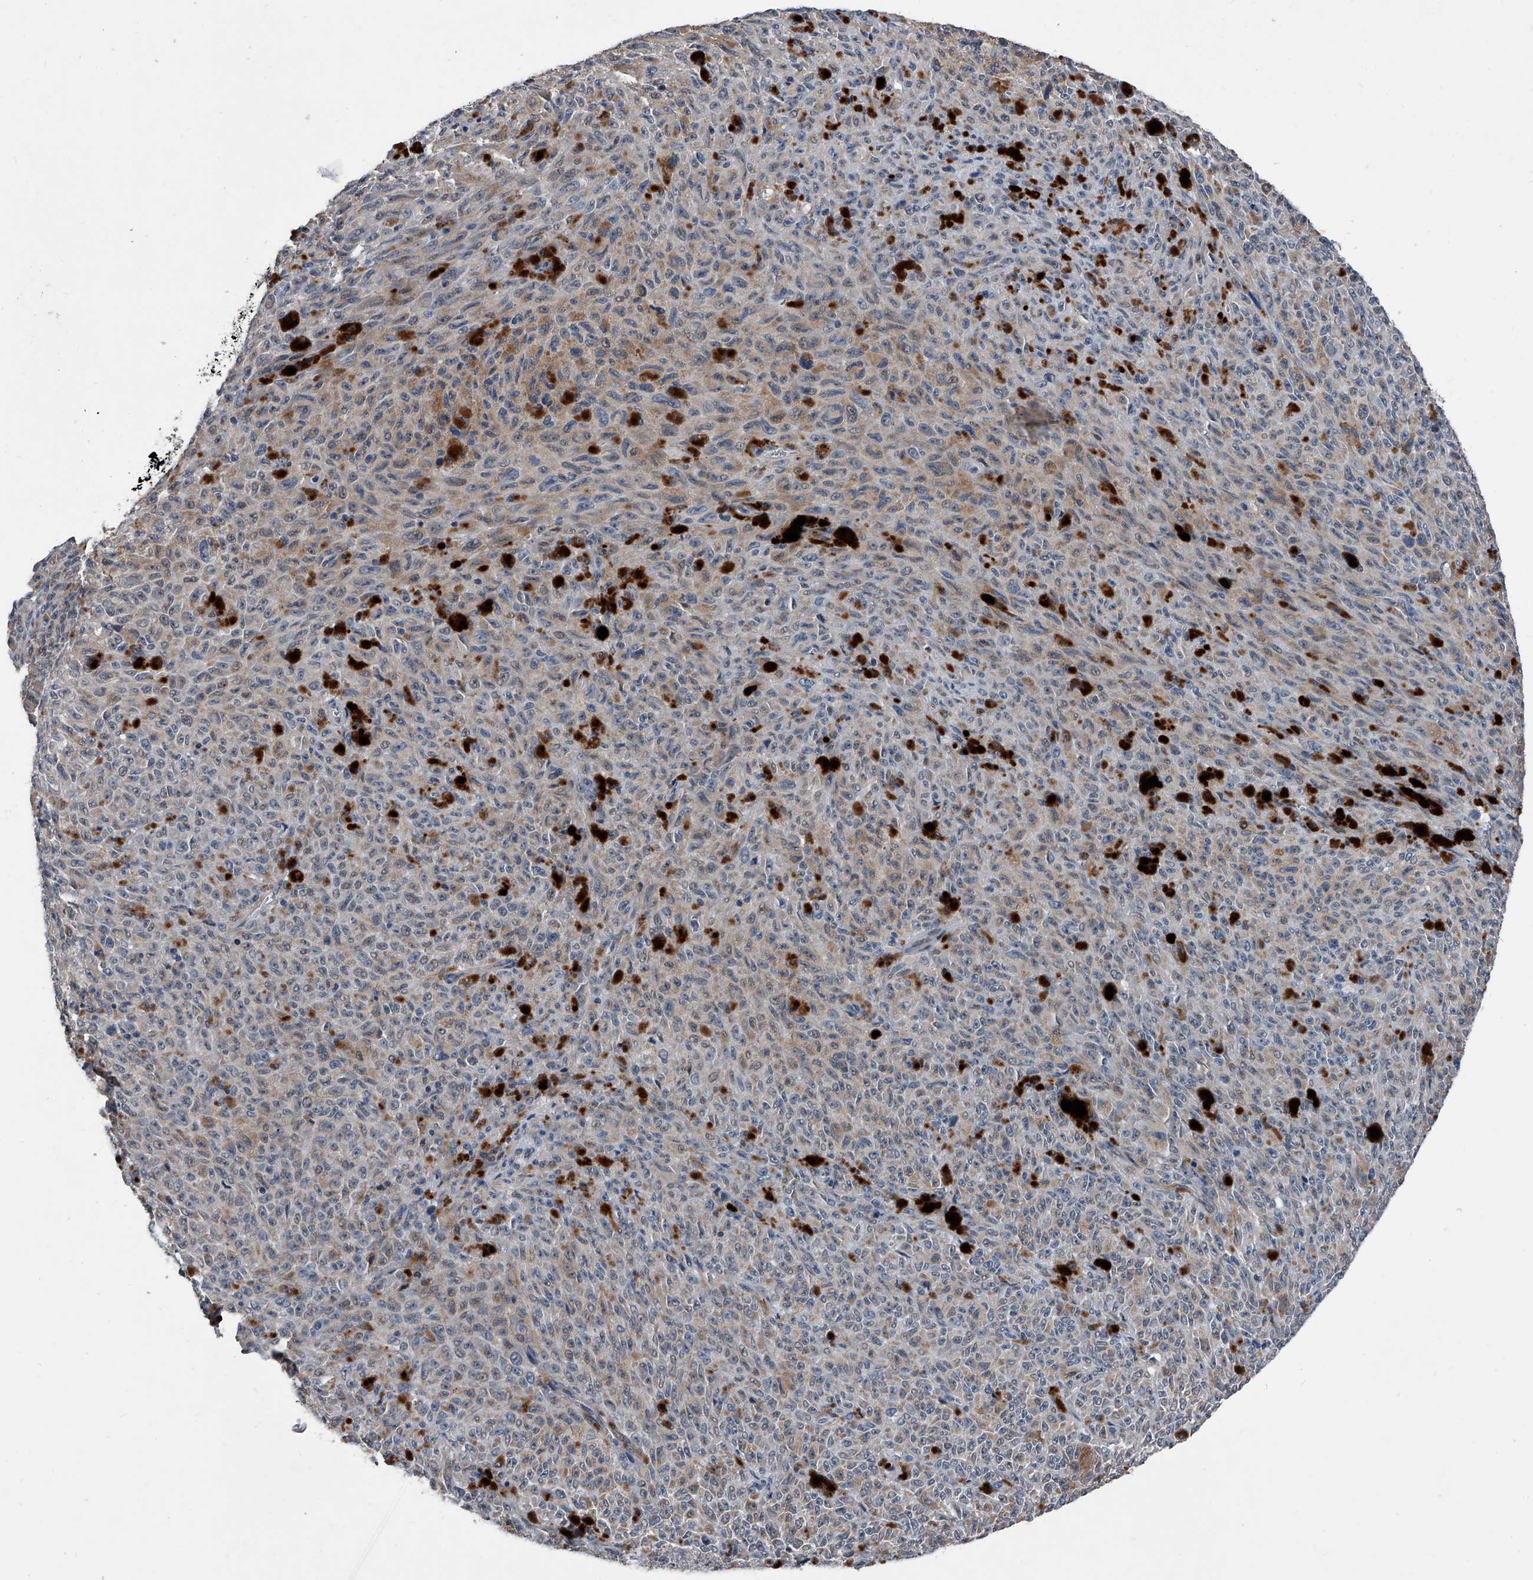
{"staining": {"intensity": "weak", "quantity": ">75%", "location": "cytoplasmic/membranous"}, "tissue": "melanoma", "cell_type": "Tumor cells", "image_type": "cancer", "snomed": [{"axis": "morphology", "description": "Malignant melanoma, NOS"}, {"axis": "topography", "description": "Skin"}], "caption": "Human melanoma stained with a brown dye exhibits weak cytoplasmic/membranous positive staining in about >75% of tumor cells.", "gene": "PHACTR1", "patient": {"sex": "female", "age": 82}}